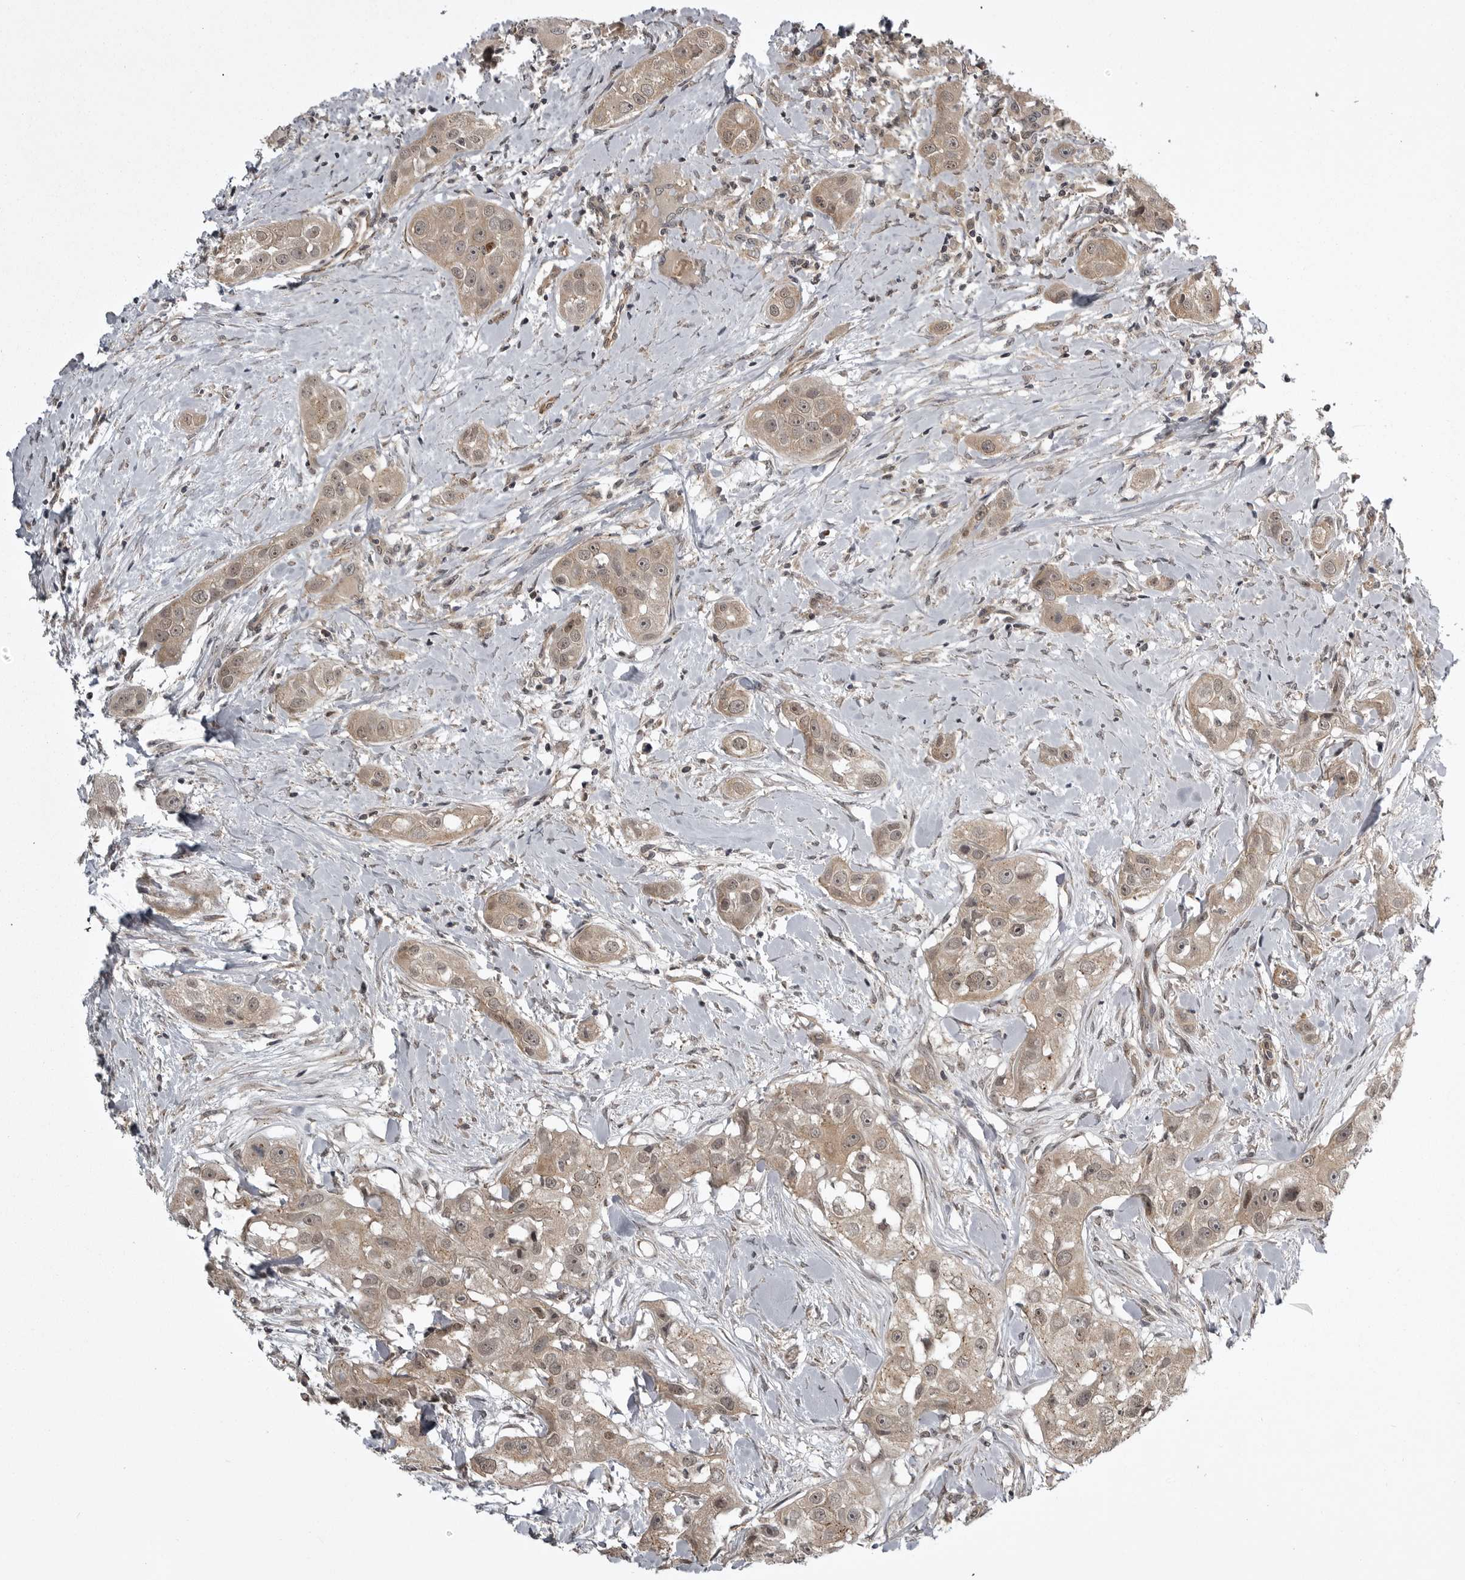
{"staining": {"intensity": "moderate", "quantity": ">75%", "location": "cytoplasmic/membranous,nuclear"}, "tissue": "head and neck cancer", "cell_type": "Tumor cells", "image_type": "cancer", "snomed": [{"axis": "morphology", "description": "Normal tissue, NOS"}, {"axis": "morphology", "description": "Squamous cell carcinoma, NOS"}, {"axis": "topography", "description": "Skeletal muscle"}, {"axis": "topography", "description": "Head-Neck"}], "caption": "Head and neck cancer stained for a protein (brown) reveals moderate cytoplasmic/membranous and nuclear positive staining in about >75% of tumor cells.", "gene": "SNX16", "patient": {"sex": "male", "age": 51}}